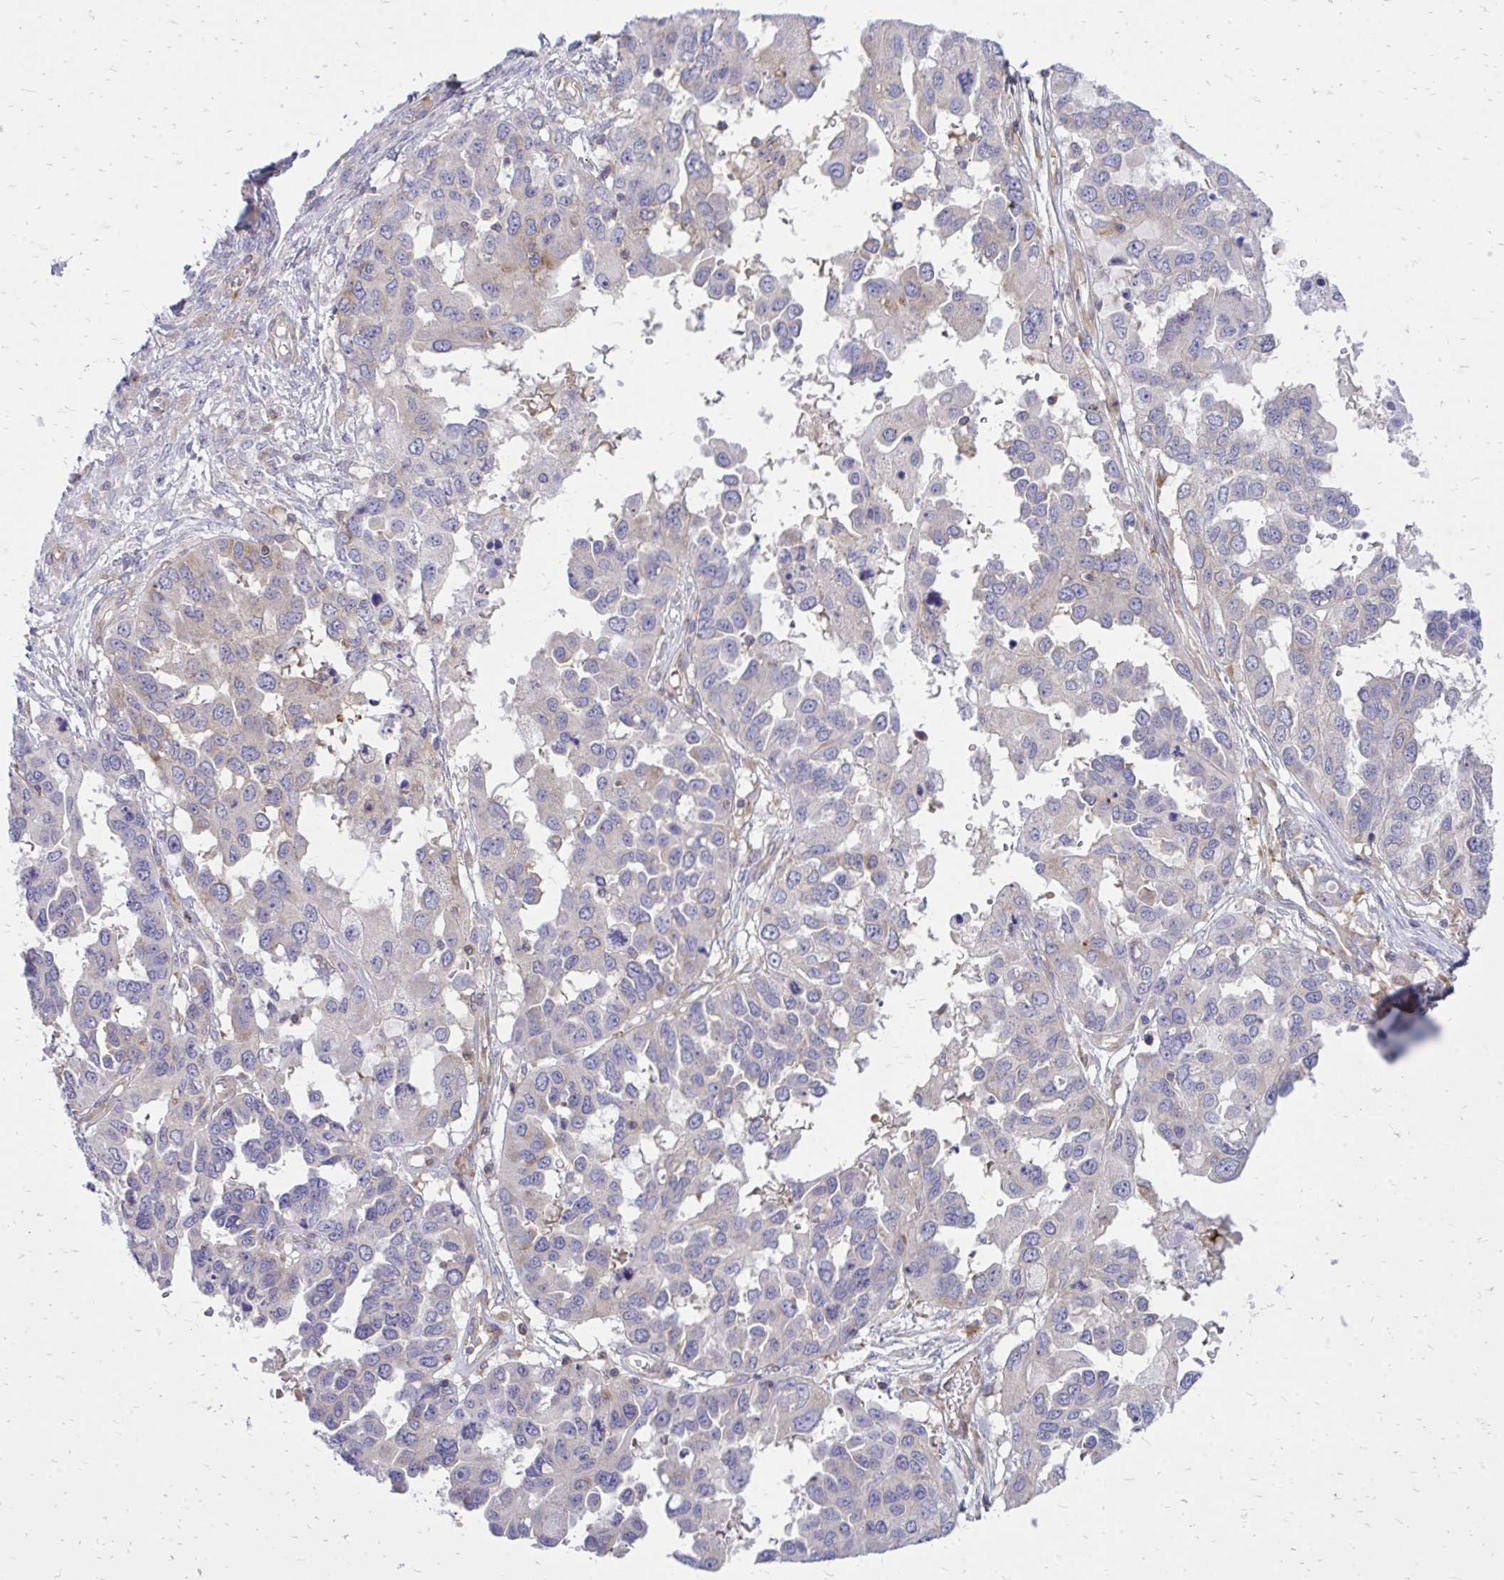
{"staining": {"intensity": "negative", "quantity": "none", "location": "none"}, "tissue": "ovarian cancer", "cell_type": "Tumor cells", "image_type": "cancer", "snomed": [{"axis": "morphology", "description": "Cystadenocarcinoma, serous, NOS"}, {"axis": "topography", "description": "Ovary"}], "caption": "Tumor cells are negative for brown protein staining in ovarian serous cystadenocarcinoma.", "gene": "ASAP1", "patient": {"sex": "female", "age": 53}}